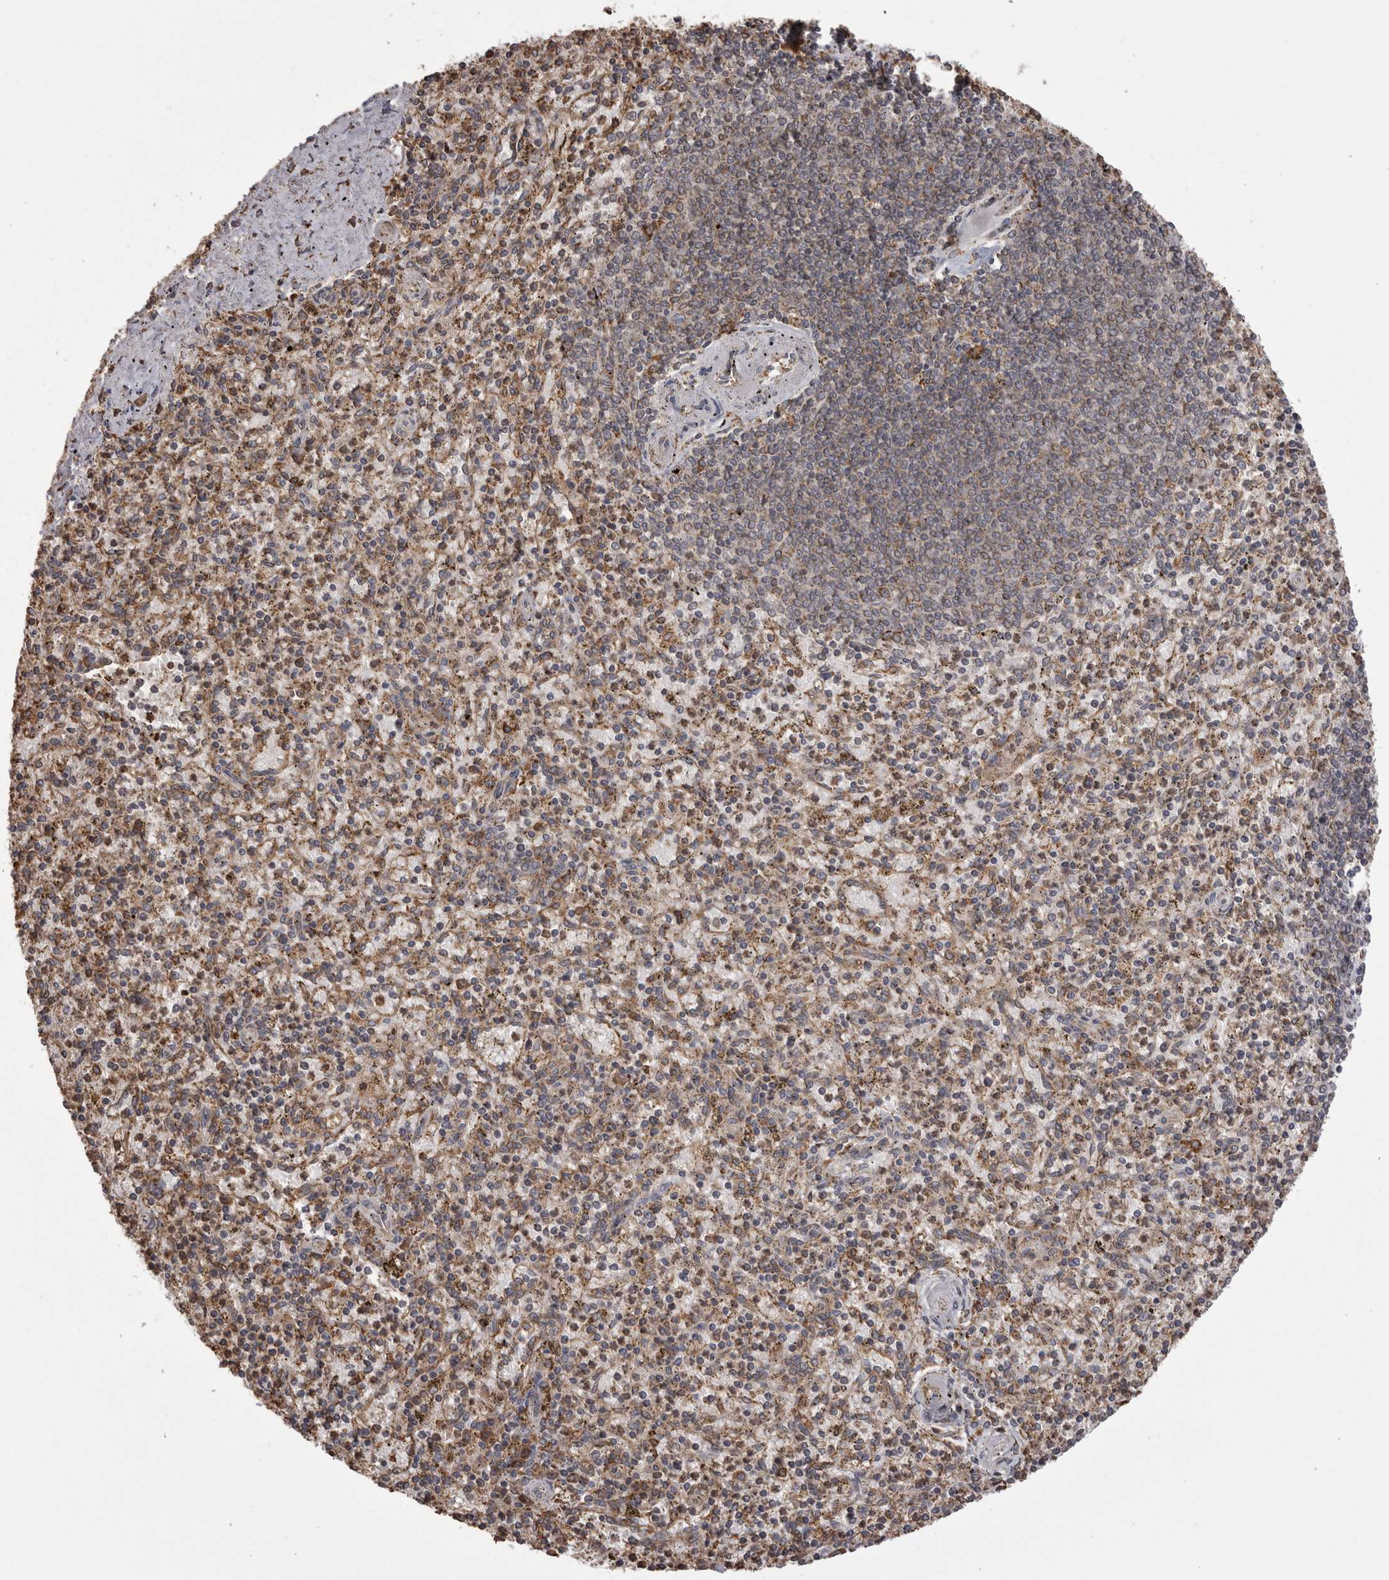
{"staining": {"intensity": "moderate", "quantity": "25%-75%", "location": "cytoplasmic/membranous"}, "tissue": "spleen", "cell_type": "Cells in red pulp", "image_type": "normal", "snomed": [{"axis": "morphology", "description": "Normal tissue, NOS"}, {"axis": "topography", "description": "Spleen"}], "caption": "Immunohistochemistry (IHC) (DAB) staining of normal human spleen shows moderate cytoplasmic/membranous protein positivity in about 25%-75% of cells in red pulp. (DAB (3,3'-diaminobenzidine) = brown stain, brightfield microscopy at high magnification).", "gene": "PON2", "patient": {"sex": "male", "age": 72}}